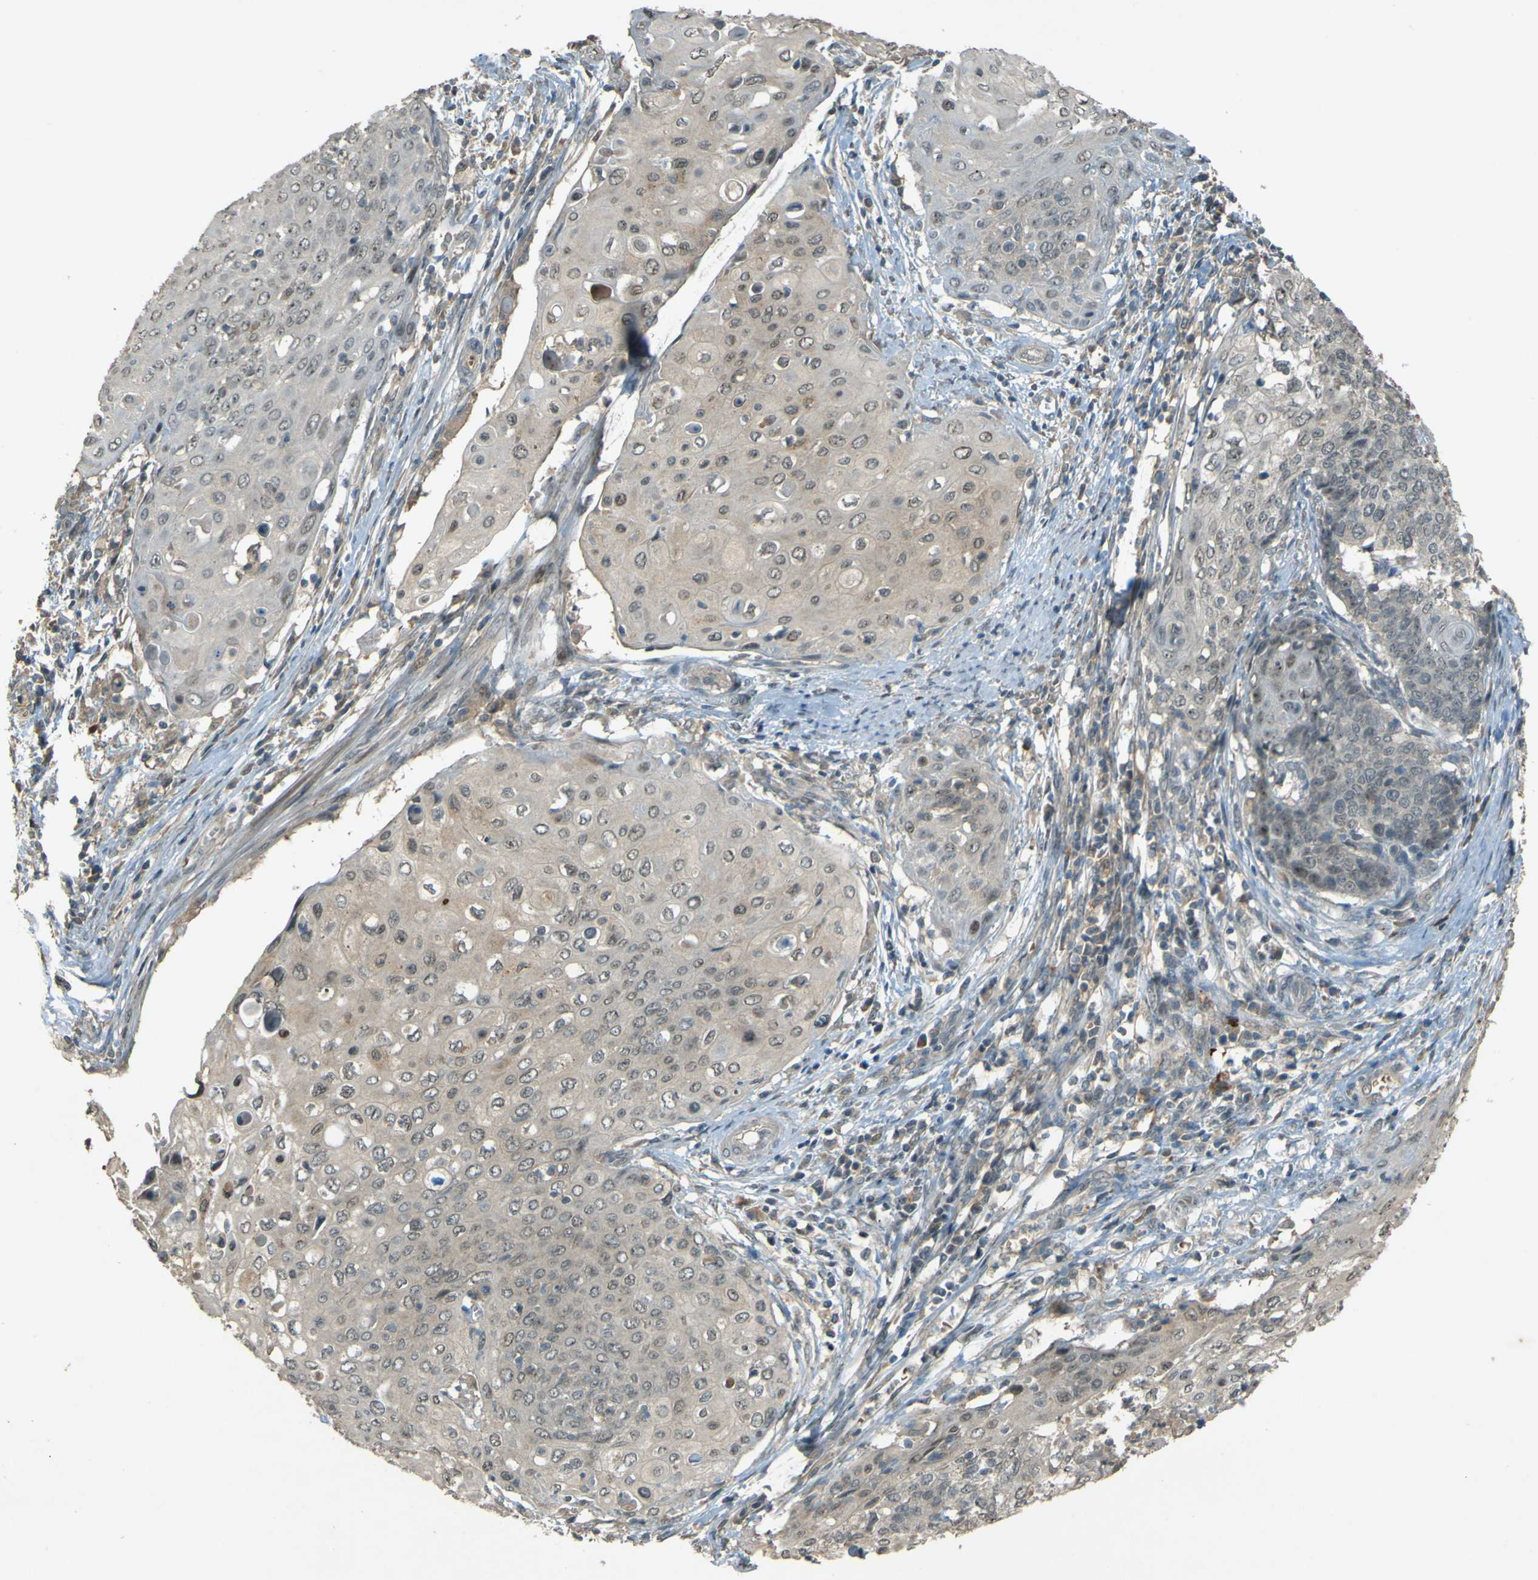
{"staining": {"intensity": "weak", "quantity": ">75%", "location": "cytoplasmic/membranous,nuclear"}, "tissue": "cervical cancer", "cell_type": "Tumor cells", "image_type": "cancer", "snomed": [{"axis": "morphology", "description": "Squamous cell carcinoma, NOS"}, {"axis": "topography", "description": "Cervix"}], "caption": "Immunohistochemistry (IHC) of squamous cell carcinoma (cervical) shows low levels of weak cytoplasmic/membranous and nuclear expression in approximately >75% of tumor cells.", "gene": "MPDZ", "patient": {"sex": "female", "age": 39}}